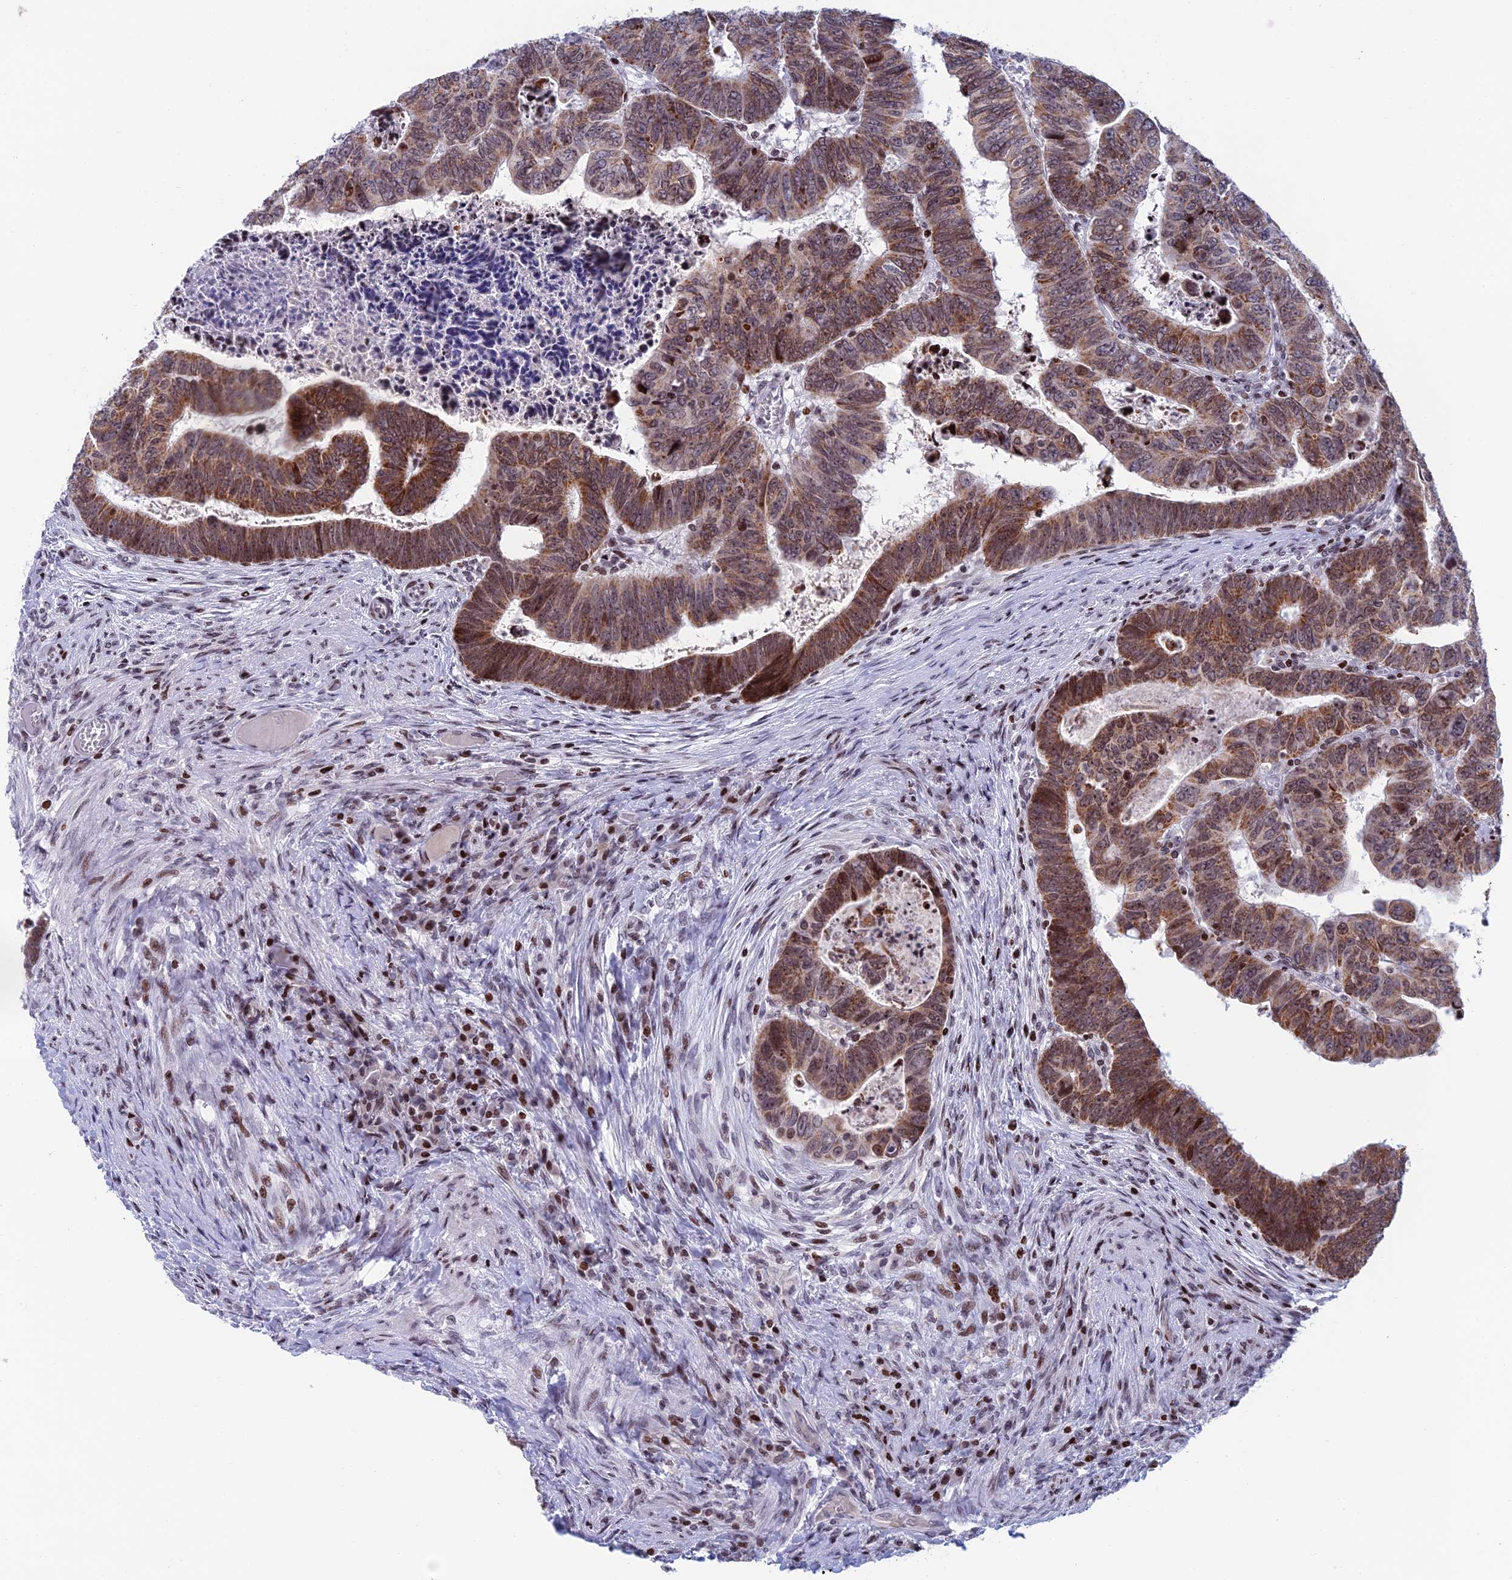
{"staining": {"intensity": "moderate", "quantity": ">75%", "location": "cytoplasmic/membranous,nuclear"}, "tissue": "colorectal cancer", "cell_type": "Tumor cells", "image_type": "cancer", "snomed": [{"axis": "morphology", "description": "Normal tissue, NOS"}, {"axis": "morphology", "description": "Adenocarcinoma, NOS"}, {"axis": "topography", "description": "Rectum"}], "caption": "Immunohistochemistry (IHC) photomicrograph of colorectal cancer stained for a protein (brown), which reveals medium levels of moderate cytoplasmic/membranous and nuclear positivity in approximately >75% of tumor cells.", "gene": "AFF3", "patient": {"sex": "female", "age": 65}}